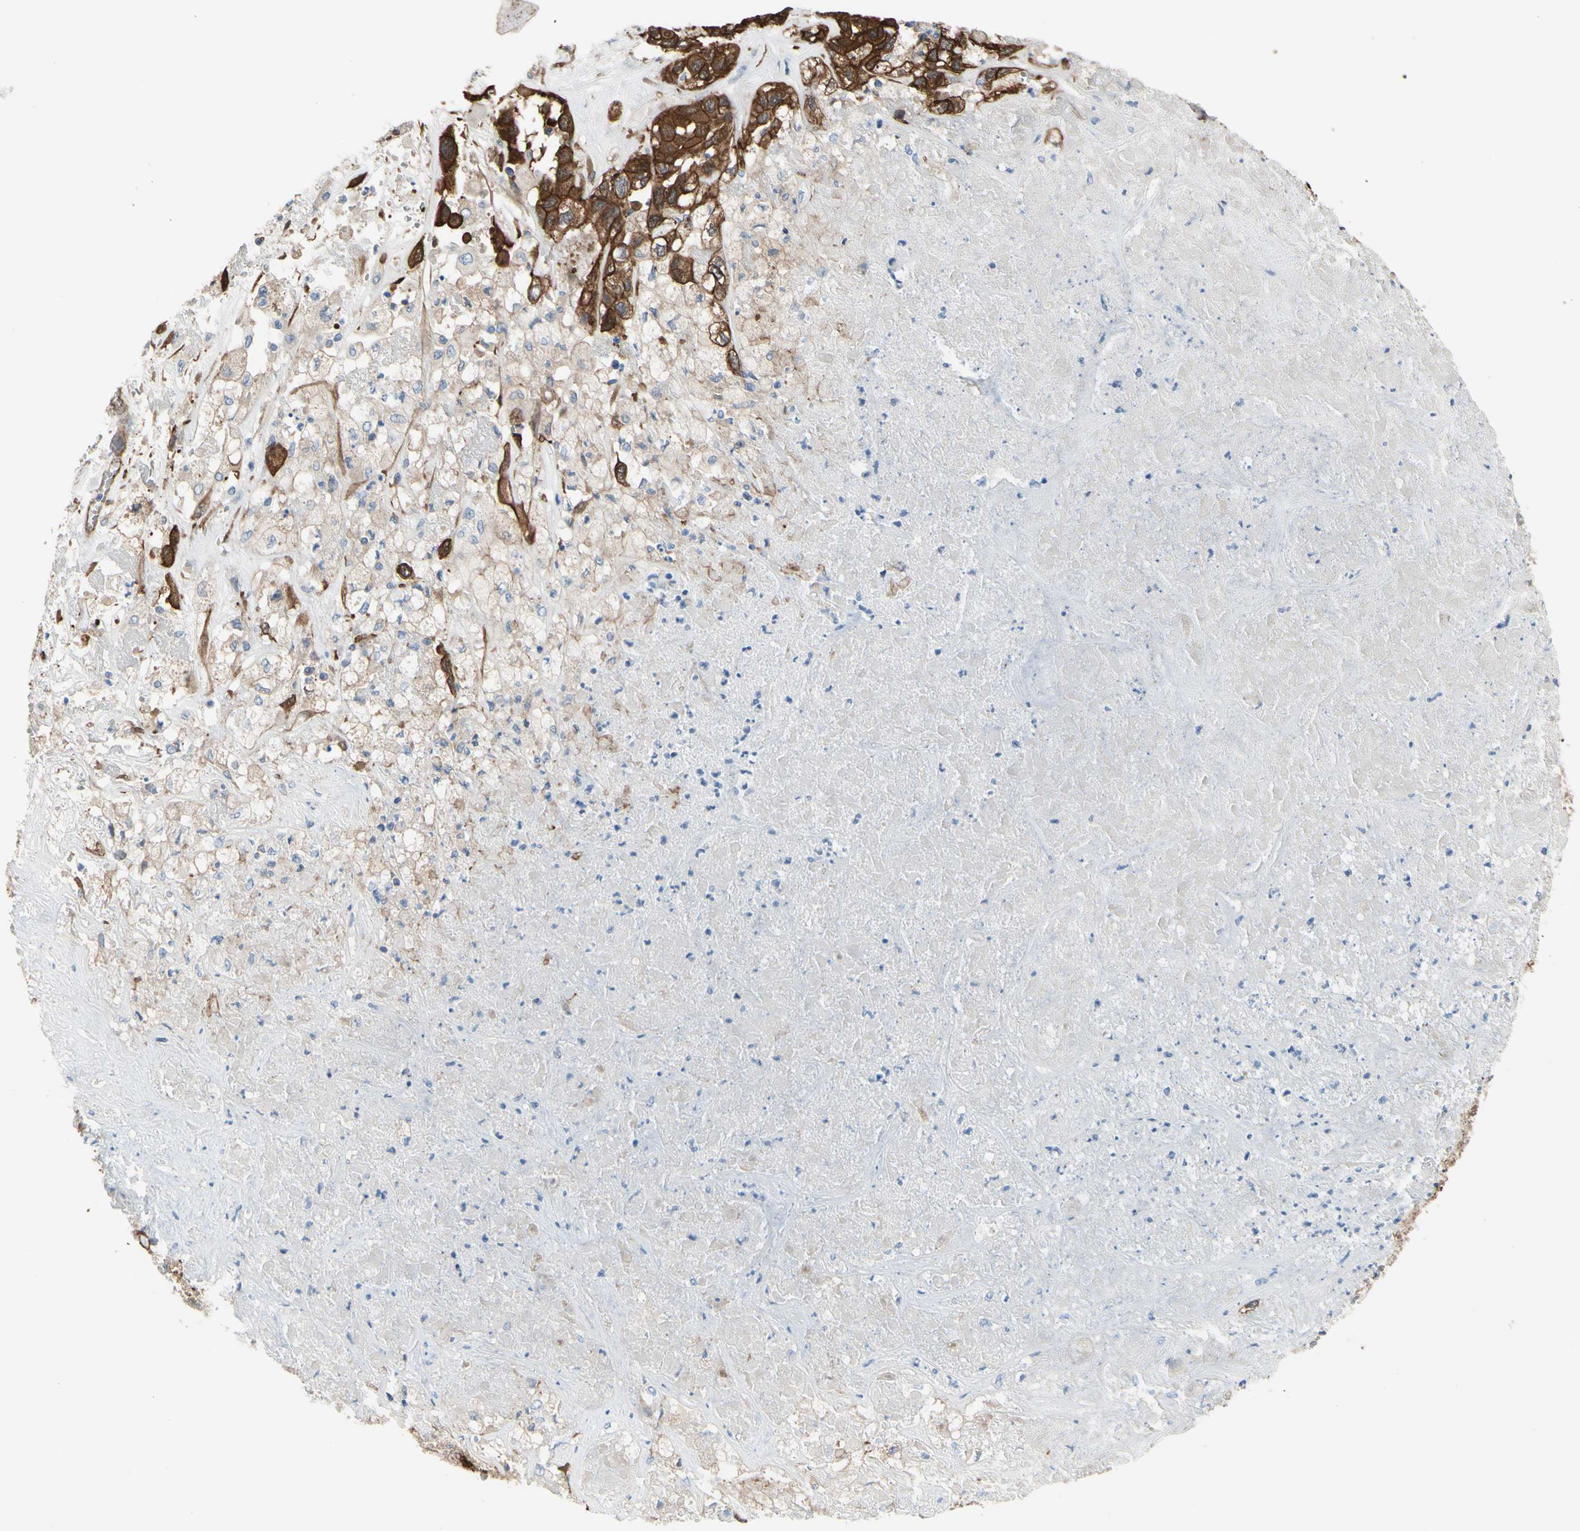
{"staining": {"intensity": "strong", "quantity": ">75%", "location": "cytoplasmic/membranous"}, "tissue": "liver cancer", "cell_type": "Tumor cells", "image_type": "cancer", "snomed": [{"axis": "morphology", "description": "Cholangiocarcinoma"}, {"axis": "topography", "description": "Liver"}], "caption": "Strong cytoplasmic/membranous protein expression is seen in about >75% of tumor cells in liver cancer. (Brightfield microscopy of DAB IHC at high magnification).", "gene": "CTTNBP2", "patient": {"sex": "female", "age": 52}}